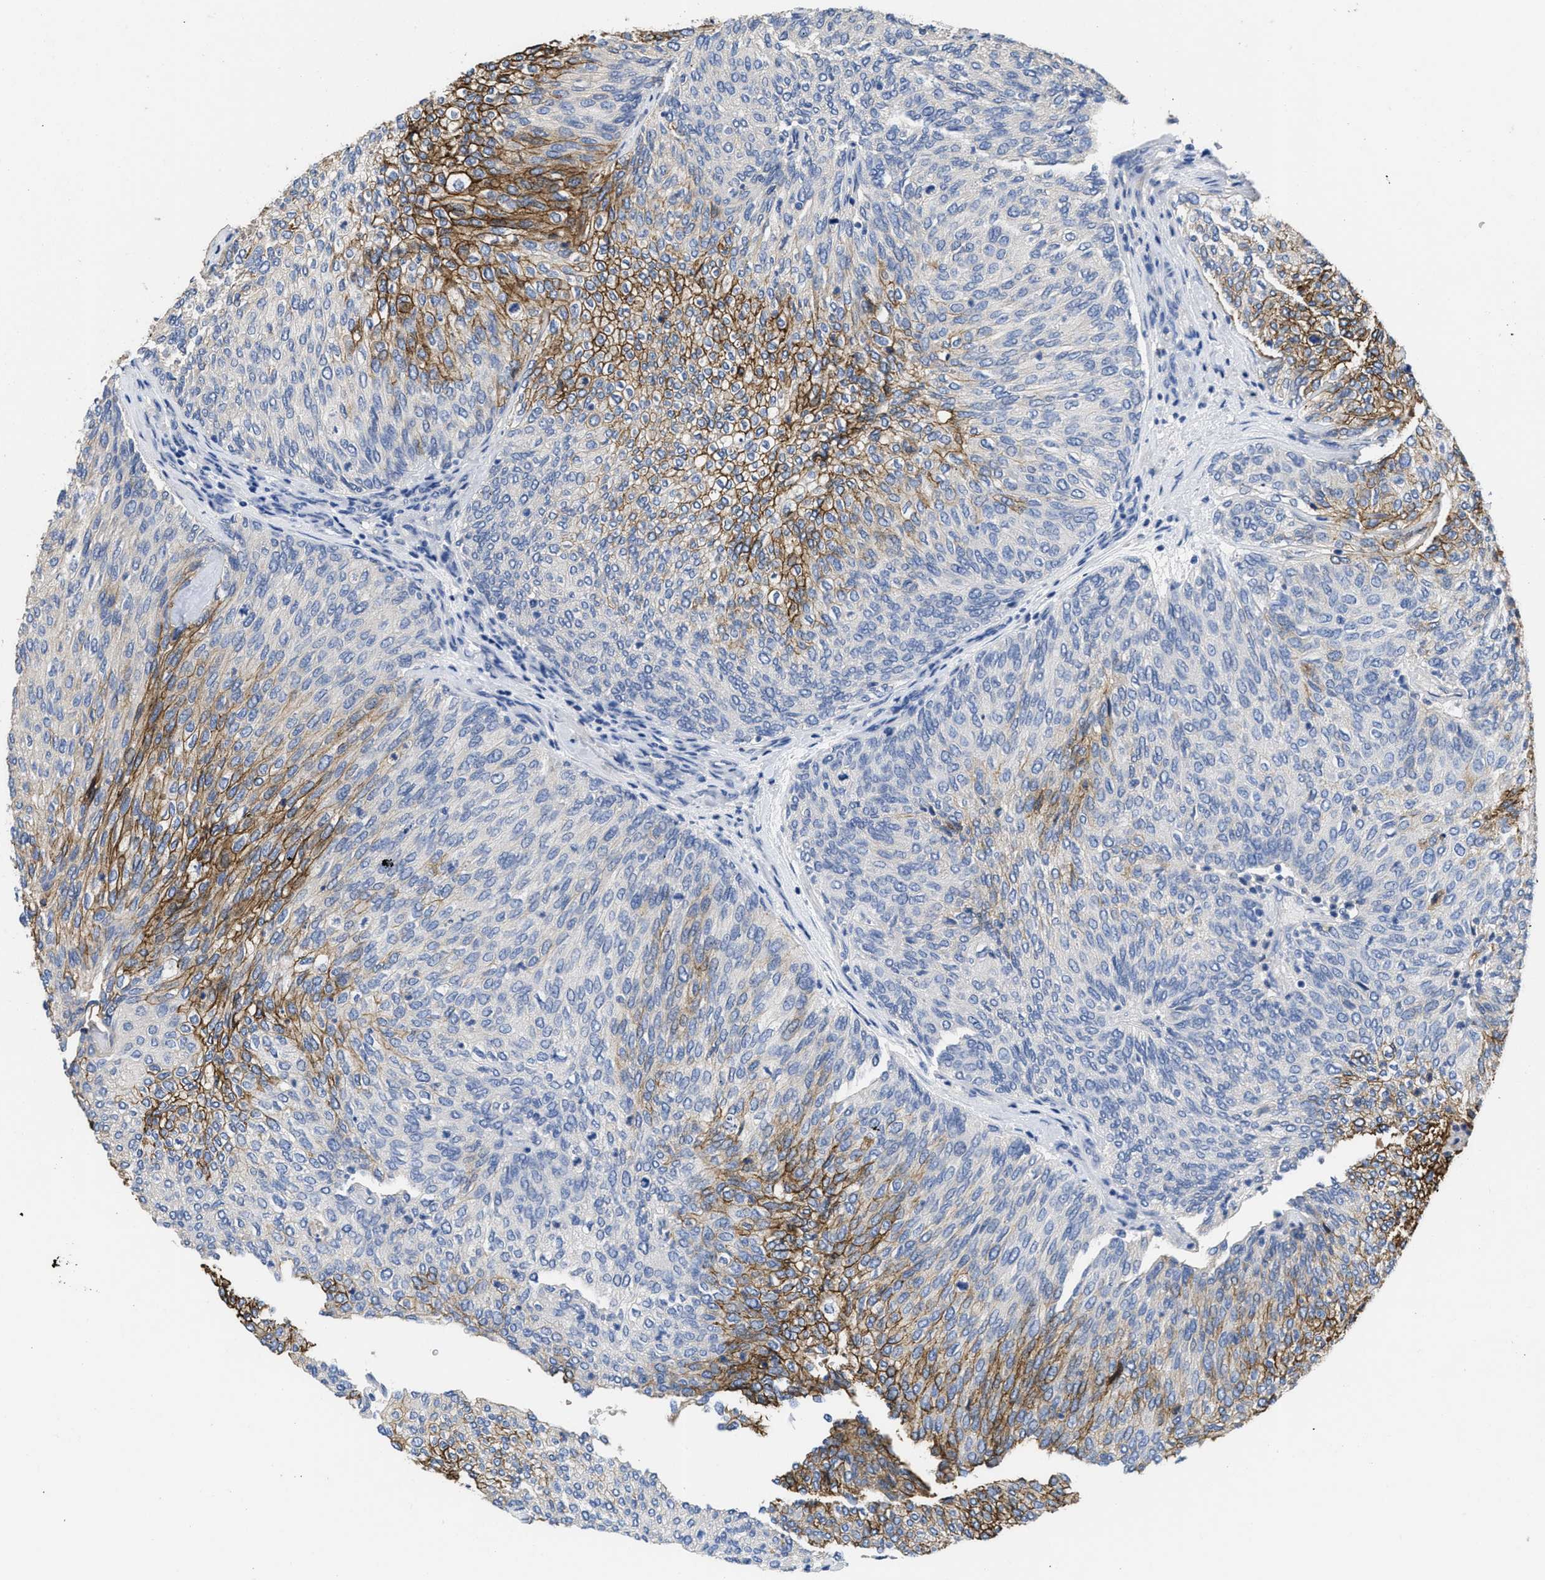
{"staining": {"intensity": "strong", "quantity": "25%-75%", "location": "cytoplasmic/membranous"}, "tissue": "urothelial cancer", "cell_type": "Tumor cells", "image_type": "cancer", "snomed": [{"axis": "morphology", "description": "Urothelial carcinoma, Low grade"}, {"axis": "topography", "description": "Urinary bladder"}], "caption": "The immunohistochemical stain highlights strong cytoplasmic/membranous staining in tumor cells of urothelial cancer tissue.", "gene": "CA9", "patient": {"sex": "female", "age": 79}}